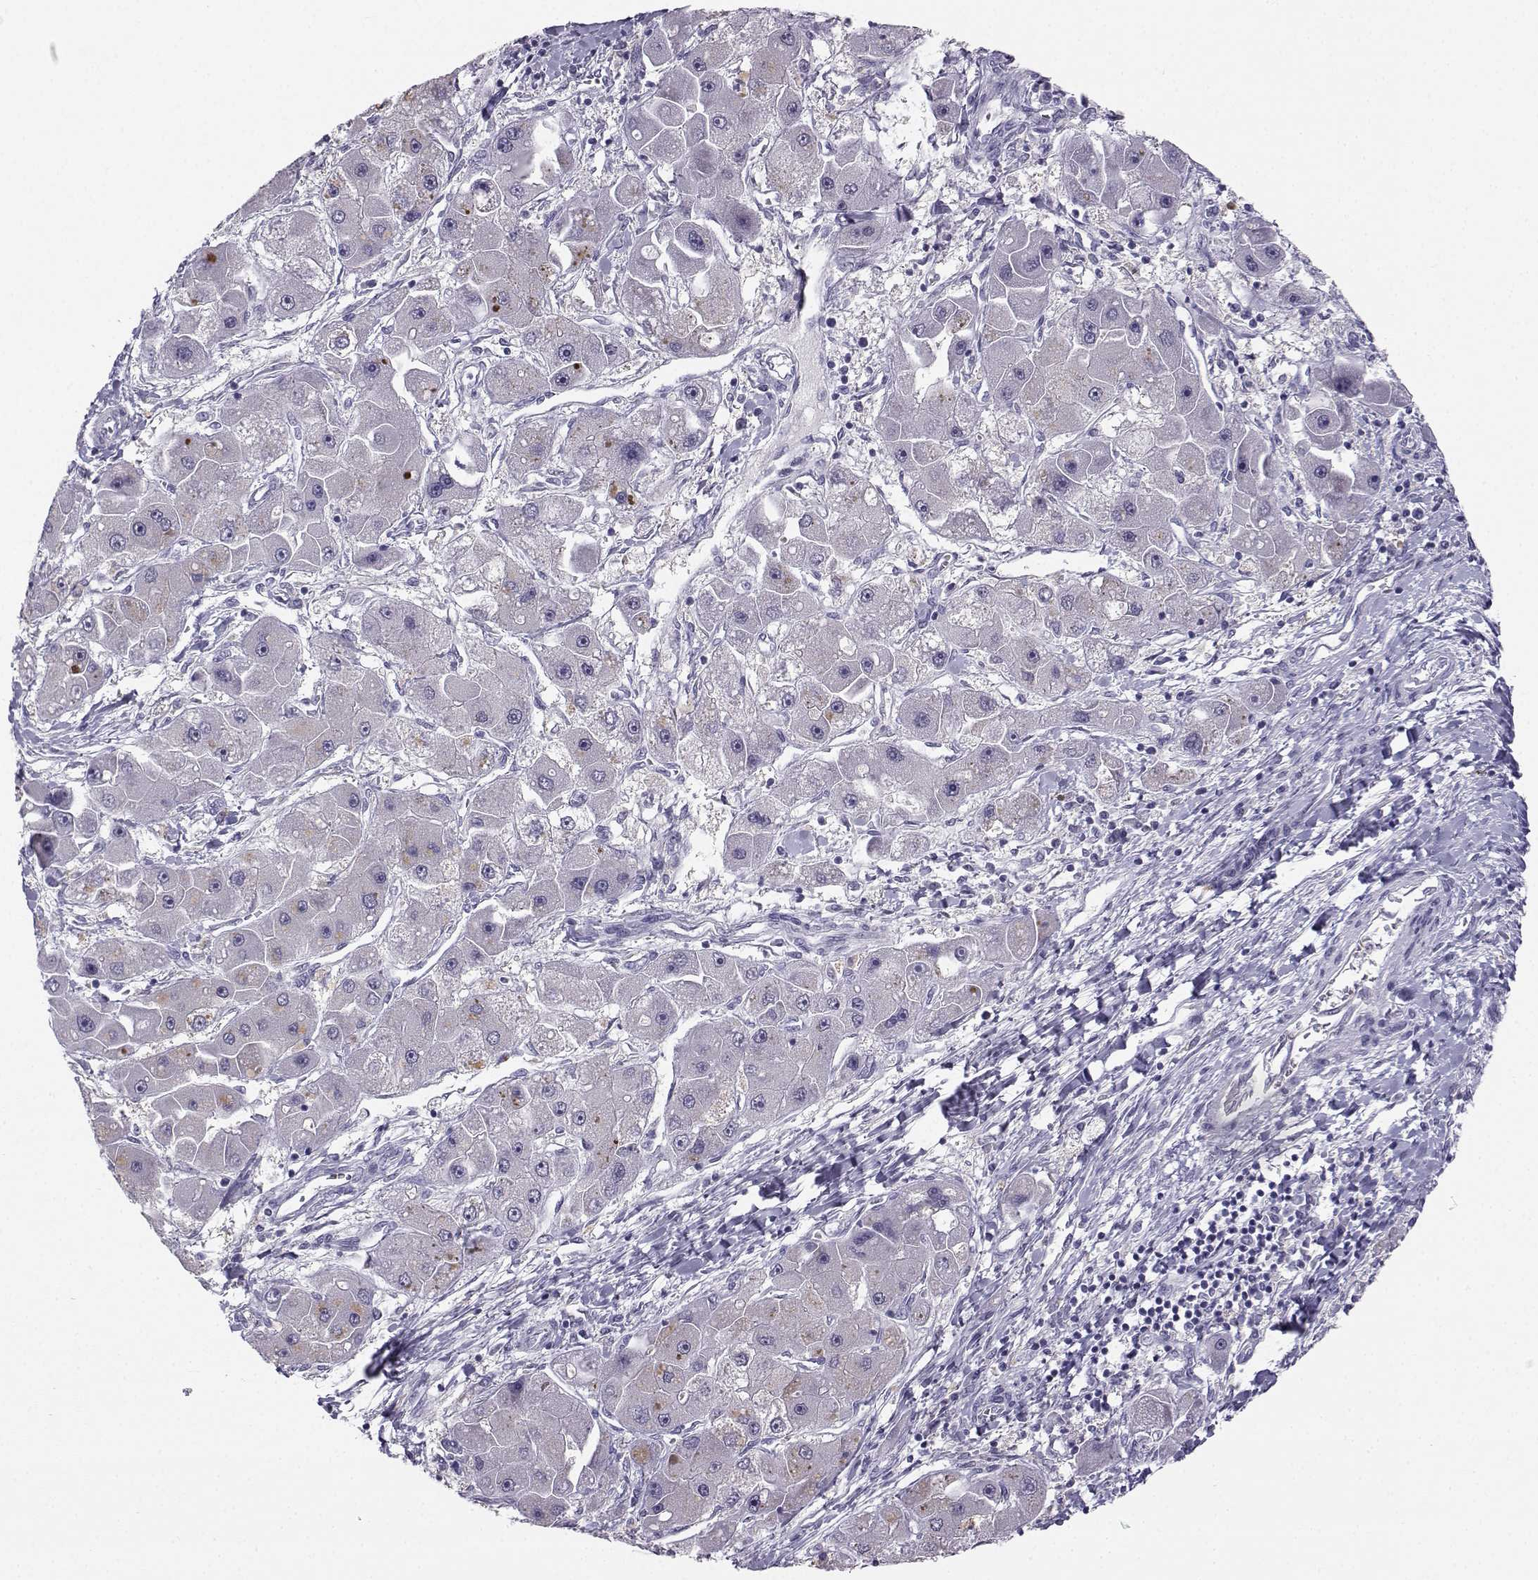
{"staining": {"intensity": "negative", "quantity": "none", "location": "none"}, "tissue": "liver cancer", "cell_type": "Tumor cells", "image_type": "cancer", "snomed": [{"axis": "morphology", "description": "Carcinoma, Hepatocellular, NOS"}, {"axis": "topography", "description": "Liver"}], "caption": "The image reveals no staining of tumor cells in liver hepatocellular carcinoma.", "gene": "MROH7", "patient": {"sex": "male", "age": 24}}